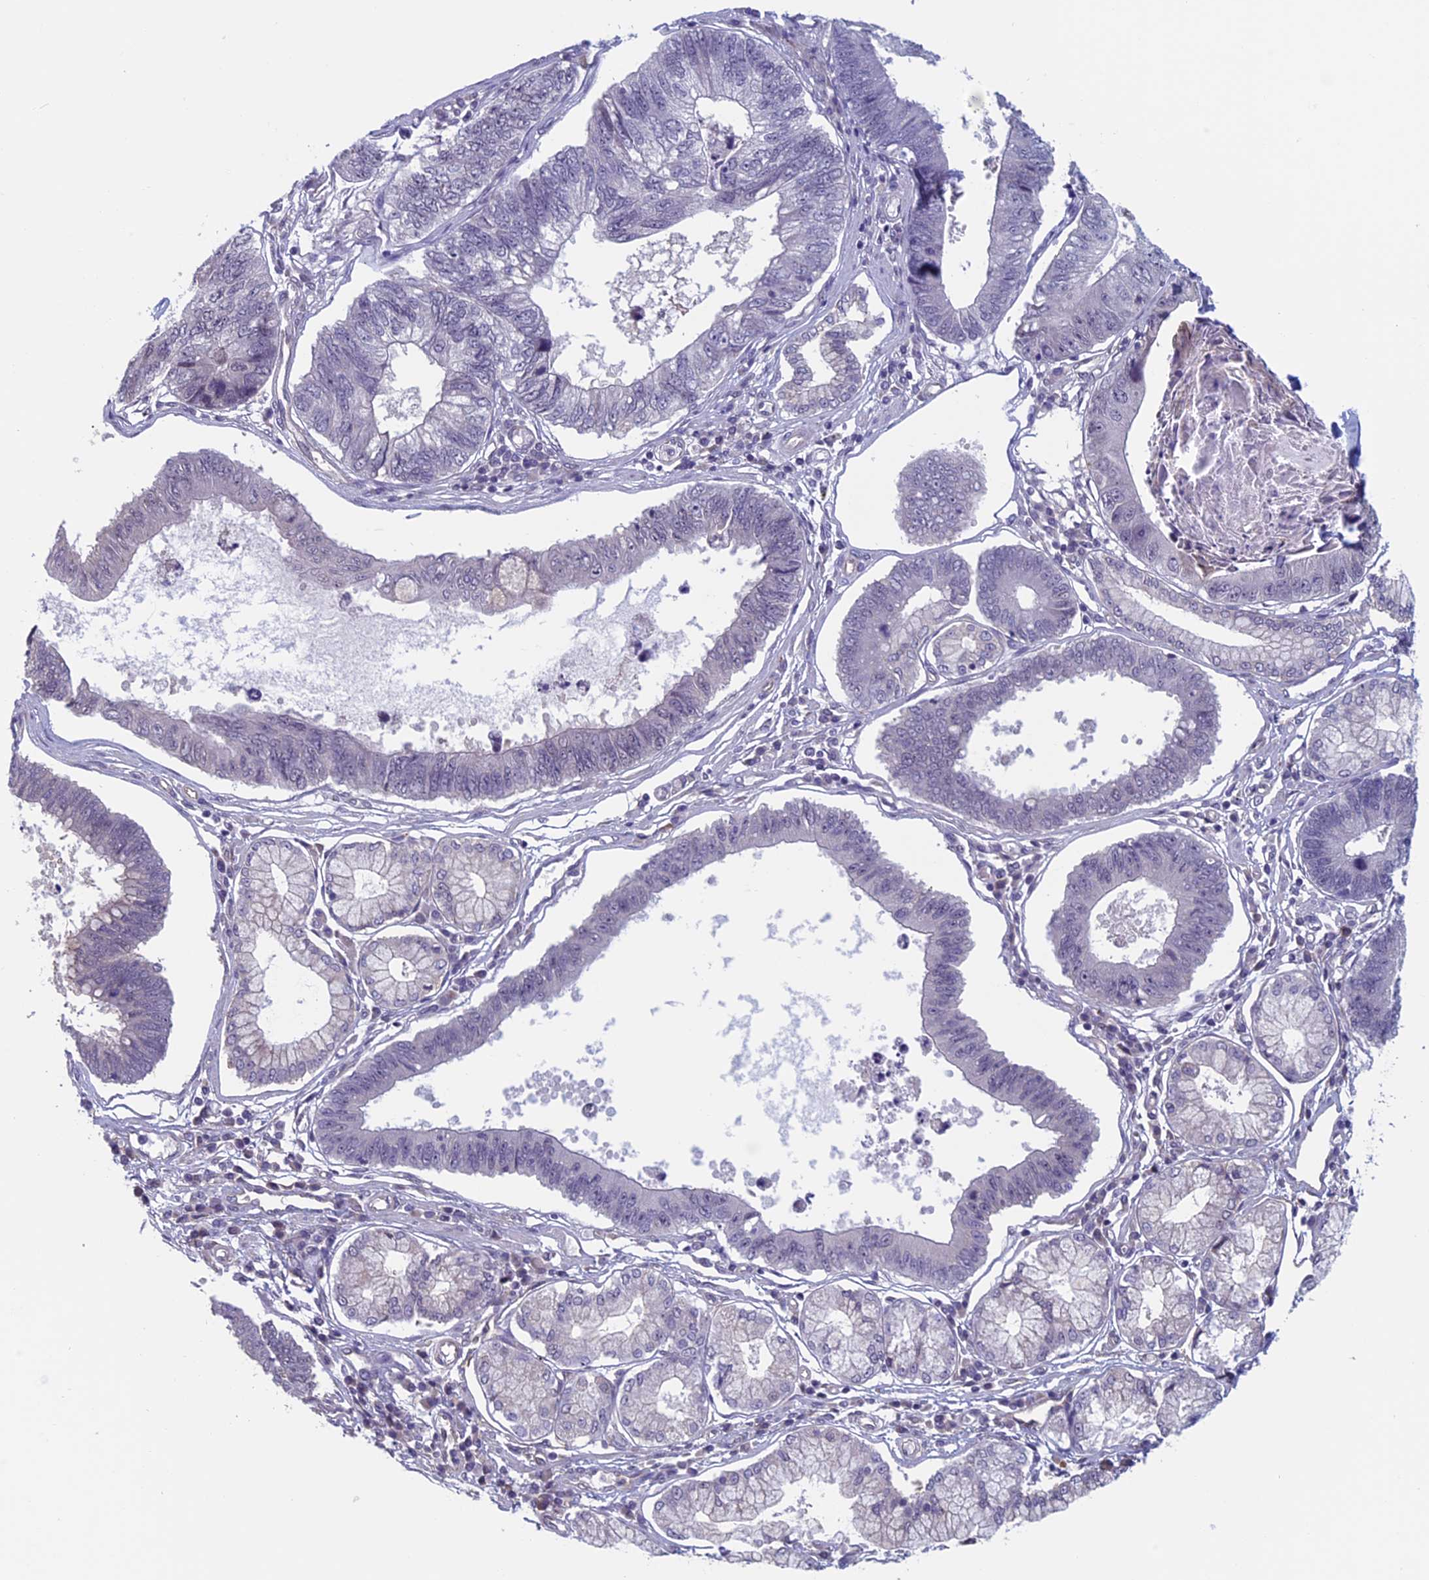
{"staining": {"intensity": "negative", "quantity": "none", "location": "none"}, "tissue": "stomach cancer", "cell_type": "Tumor cells", "image_type": "cancer", "snomed": [{"axis": "morphology", "description": "Adenocarcinoma, NOS"}, {"axis": "topography", "description": "Stomach"}], "caption": "This is an immunohistochemistry (IHC) image of adenocarcinoma (stomach). There is no positivity in tumor cells.", "gene": "SLC1A6", "patient": {"sex": "male", "age": 59}}